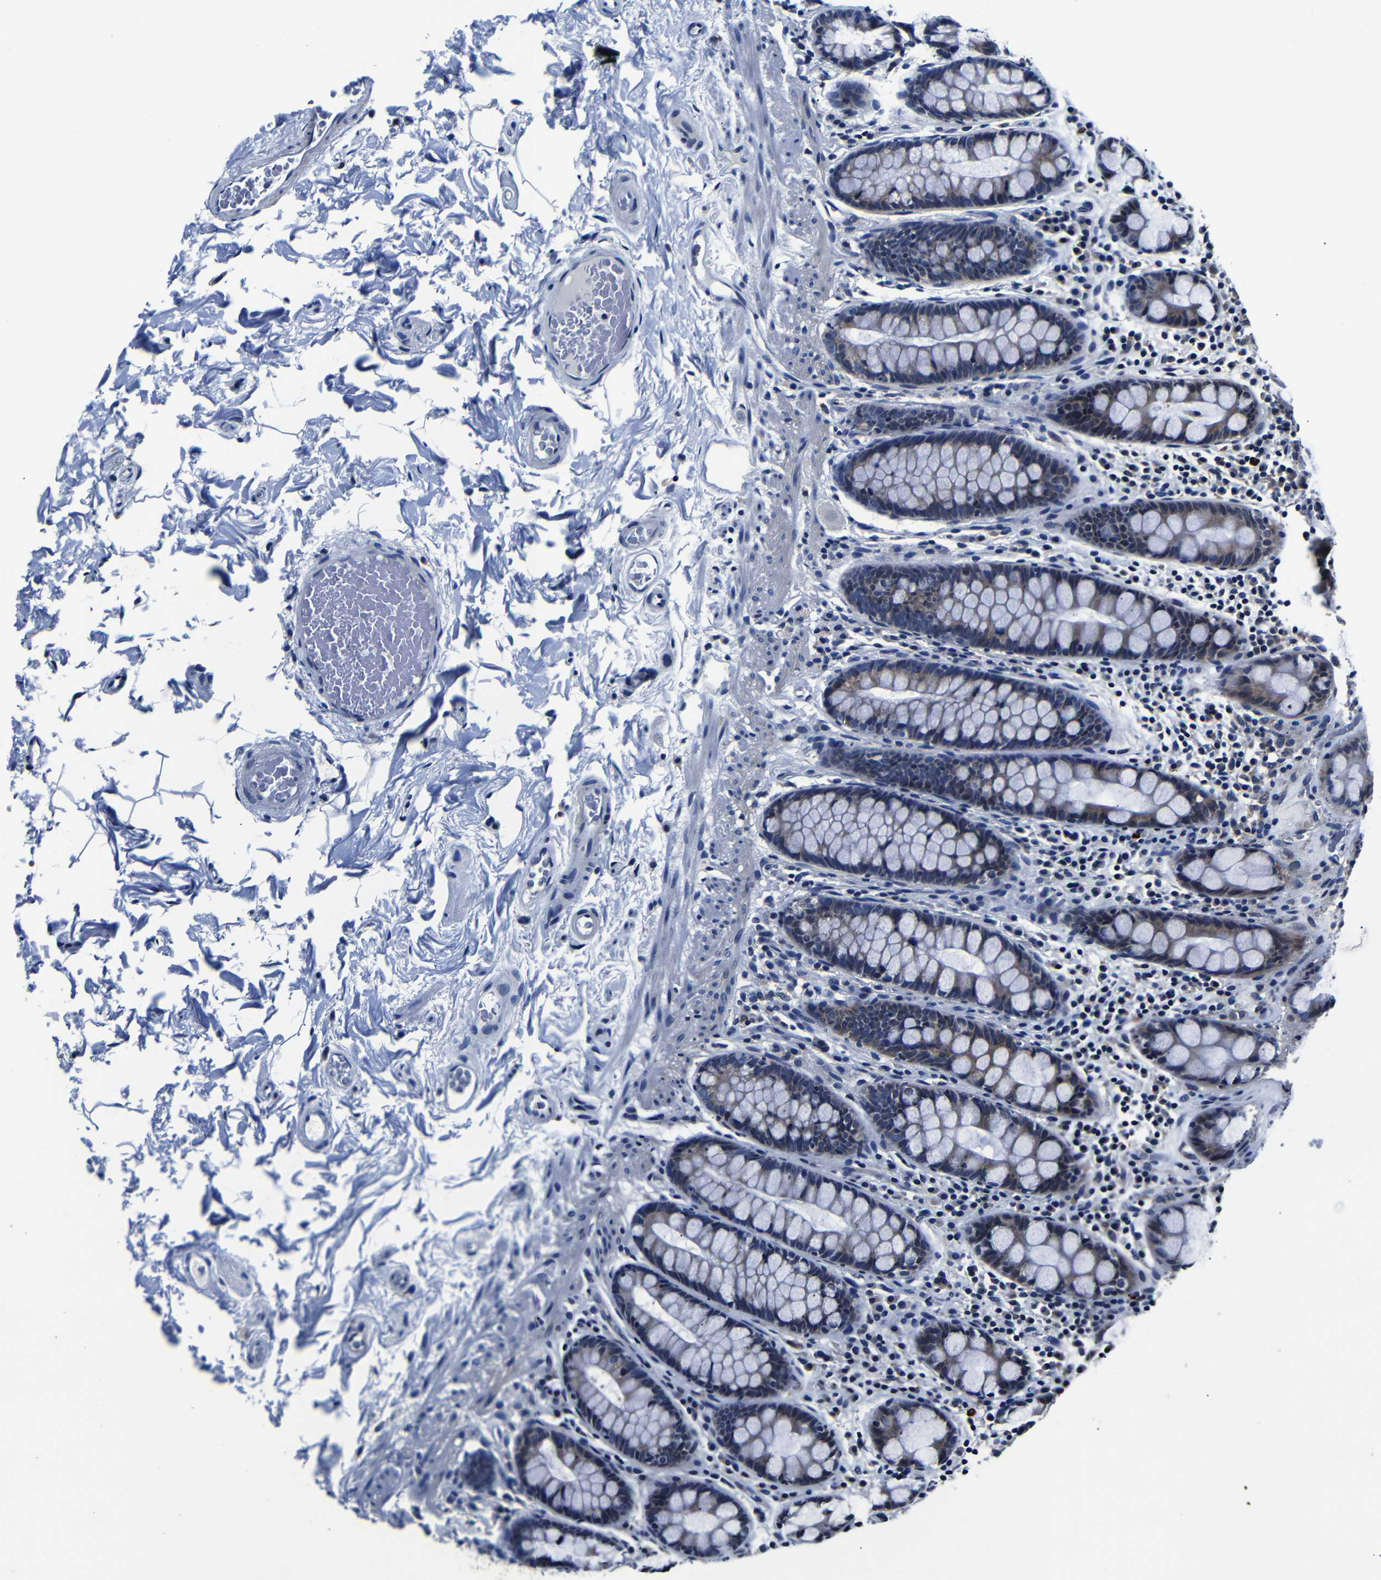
{"staining": {"intensity": "negative", "quantity": "none", "location": "none"}, "tissue": "colon", "cell_type": "Endothelial cells", "image_type": "normal", "snomed": [{"axis": "morphology", "description": "Normal tissue, NOS"}, {"axis": "topography", "description": "Colon"}], "caption": "This is an immunohistochemistry photomicrograph of benign human colon. There is no staining in endothelial cells.", "gene": "DEPP1", "patient": {"sex": "female", "age": 80}}